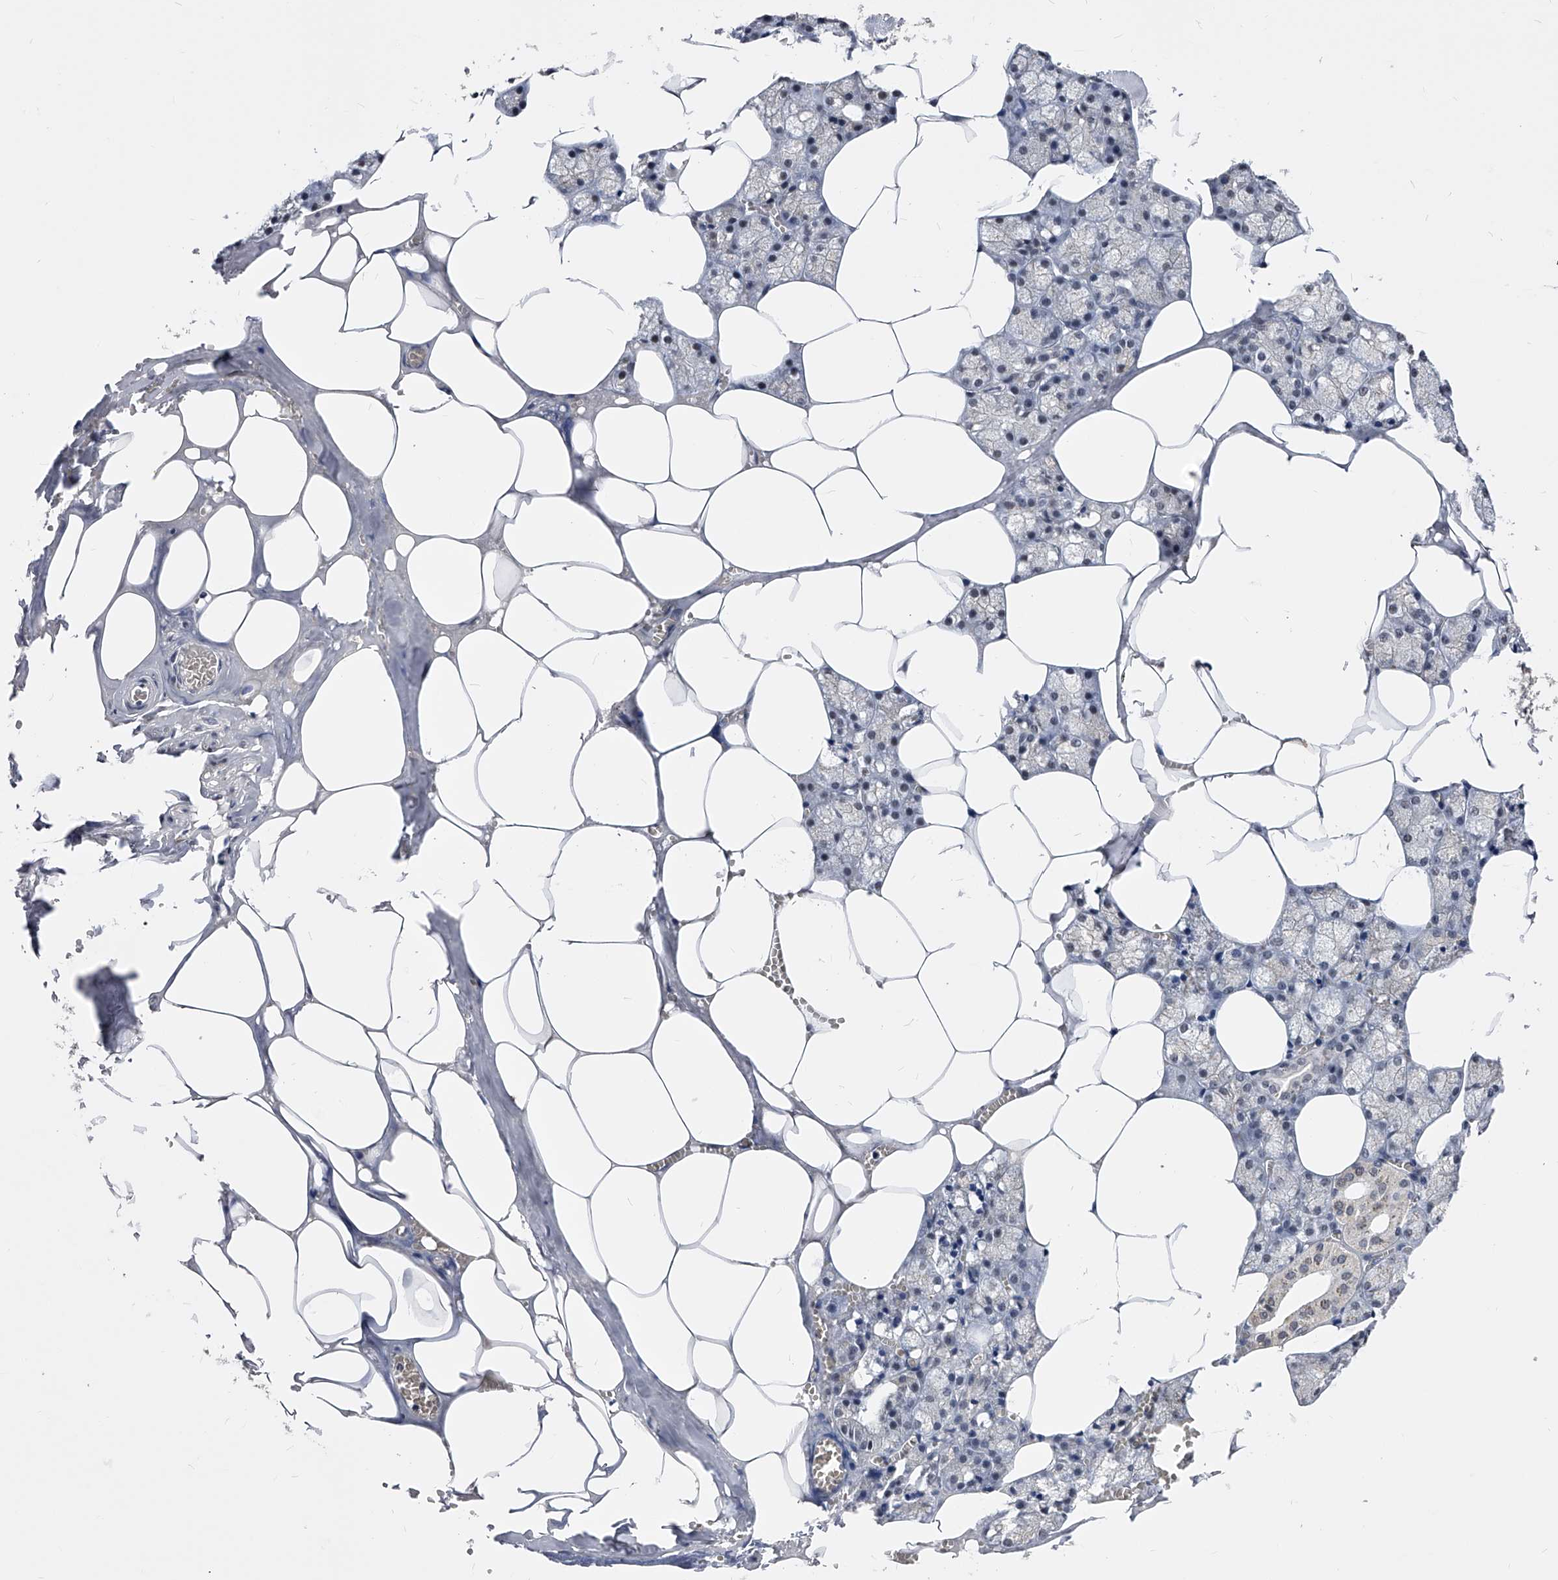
{"staining": {"intensity": "weak", "quantity": "<25%", "location": "cytoplasmic/membranous"}, "tissue": "salivary gland", "cell_type": "Glandular cells", "image_type": "normal", "snomed": [{"axis": "morphology", "description": "Normal tissue, NOS"}, {"axis": "topography", "description": "Salivary gland"}], "caption": "Glandular cells show no significant positivity in benign salivary gland. The staining was performed using DAB to visualize the protein expression in brown, while the nuclei were stained in blue with hematoxylin (Magnification: 20x).", "gene": "ZNF529", "patient": {"sex": "male", "age": 62}}